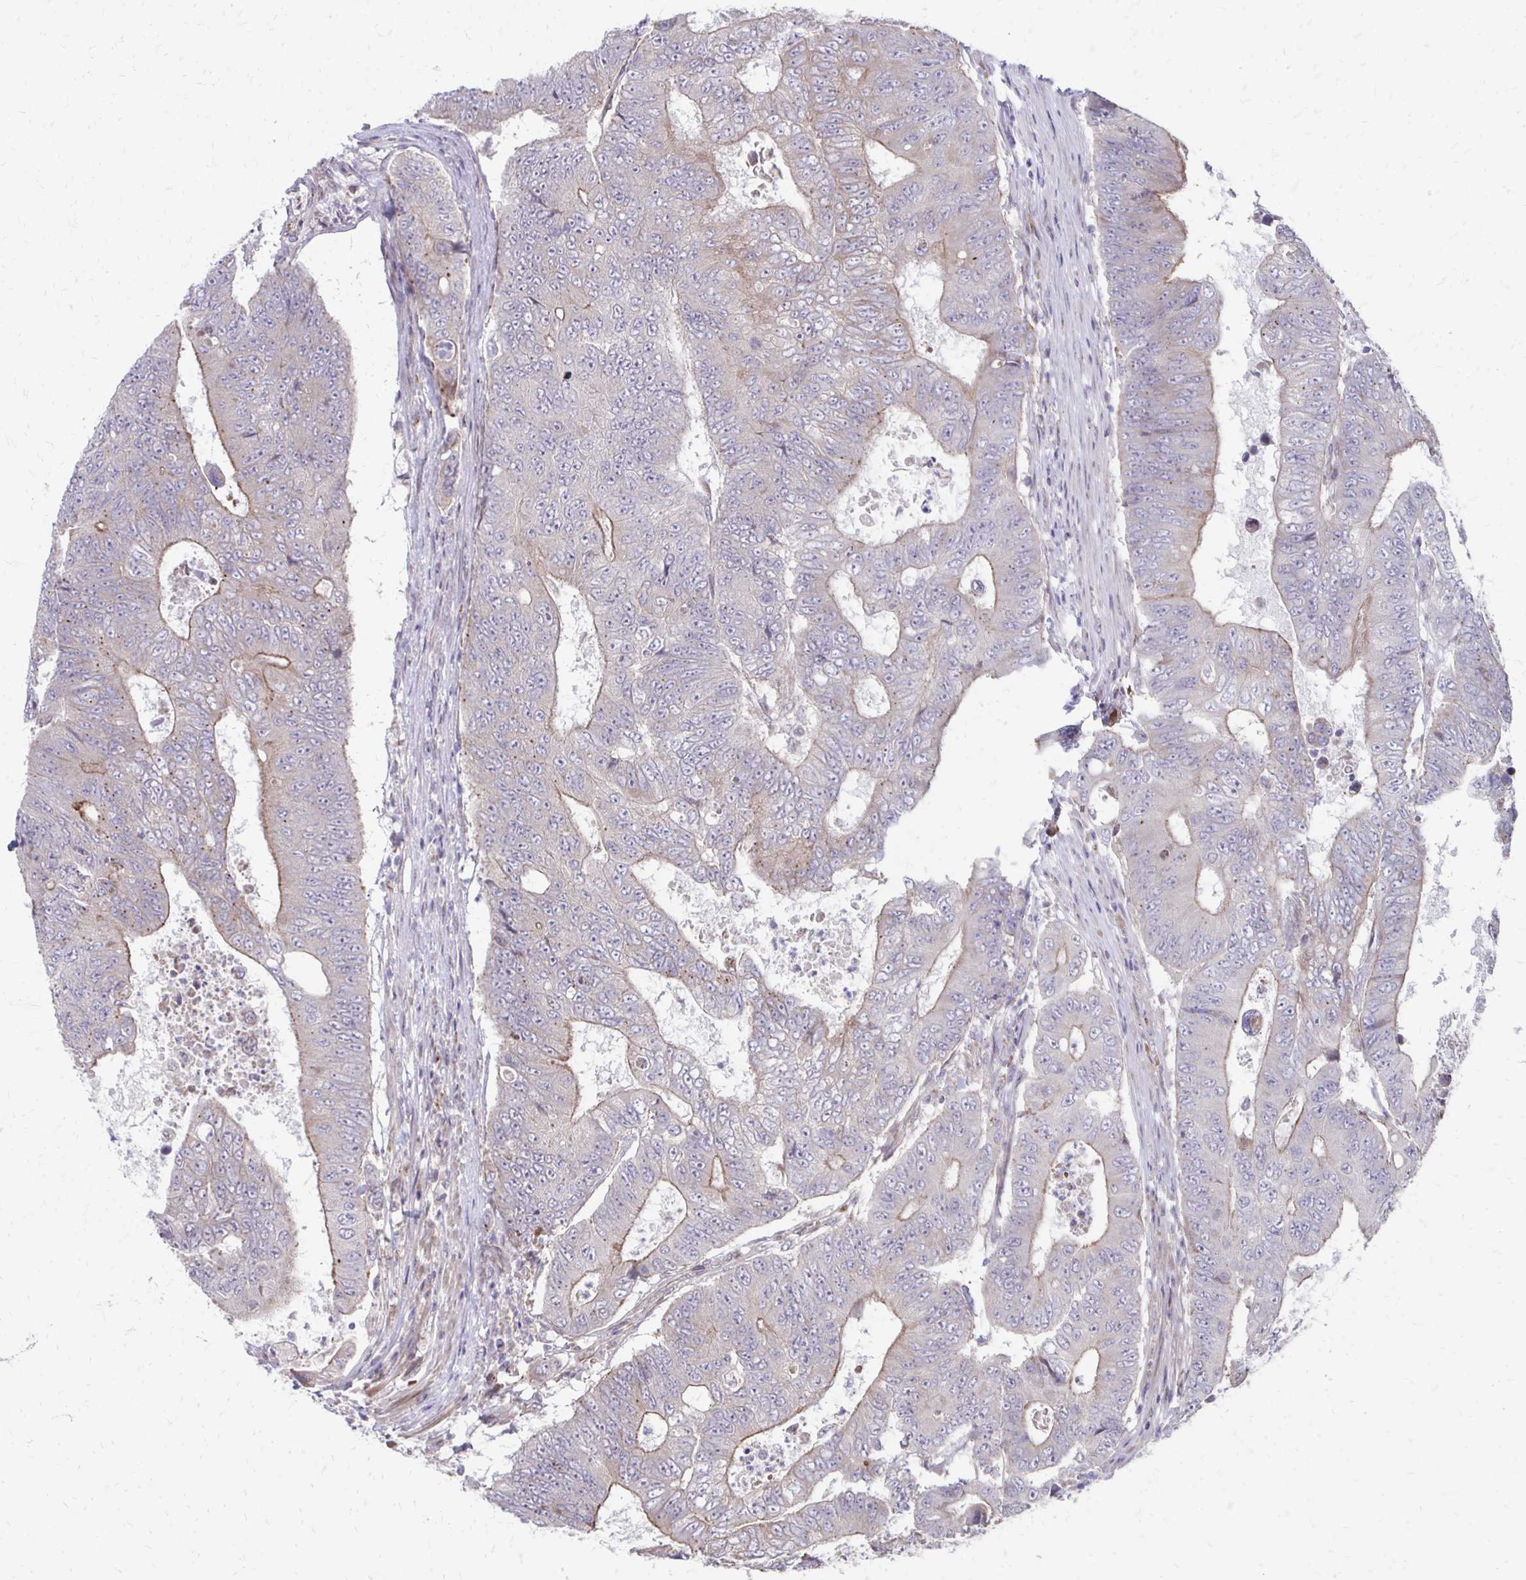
{"staining": {"intensity": "moderate", "quantity": "25%-75%", "location": "cytoplasmic/membranous"}, "tissue": "colorectal cancer", "cell_type": "Tumor cells", "image_type": "cancer", "snomed": [{"axis": "morphology", "description": "Adenocarcinoma, NOS"}, {"axis": "topography", "description": "Colon"}], "caption": "An image of colorectal cancer stained for a protein displays moderate cytoplasmic/membranous brown staining in tumor cells.", "gene": "ITPR2", "patient": {"sex": "female", "age": 48}}